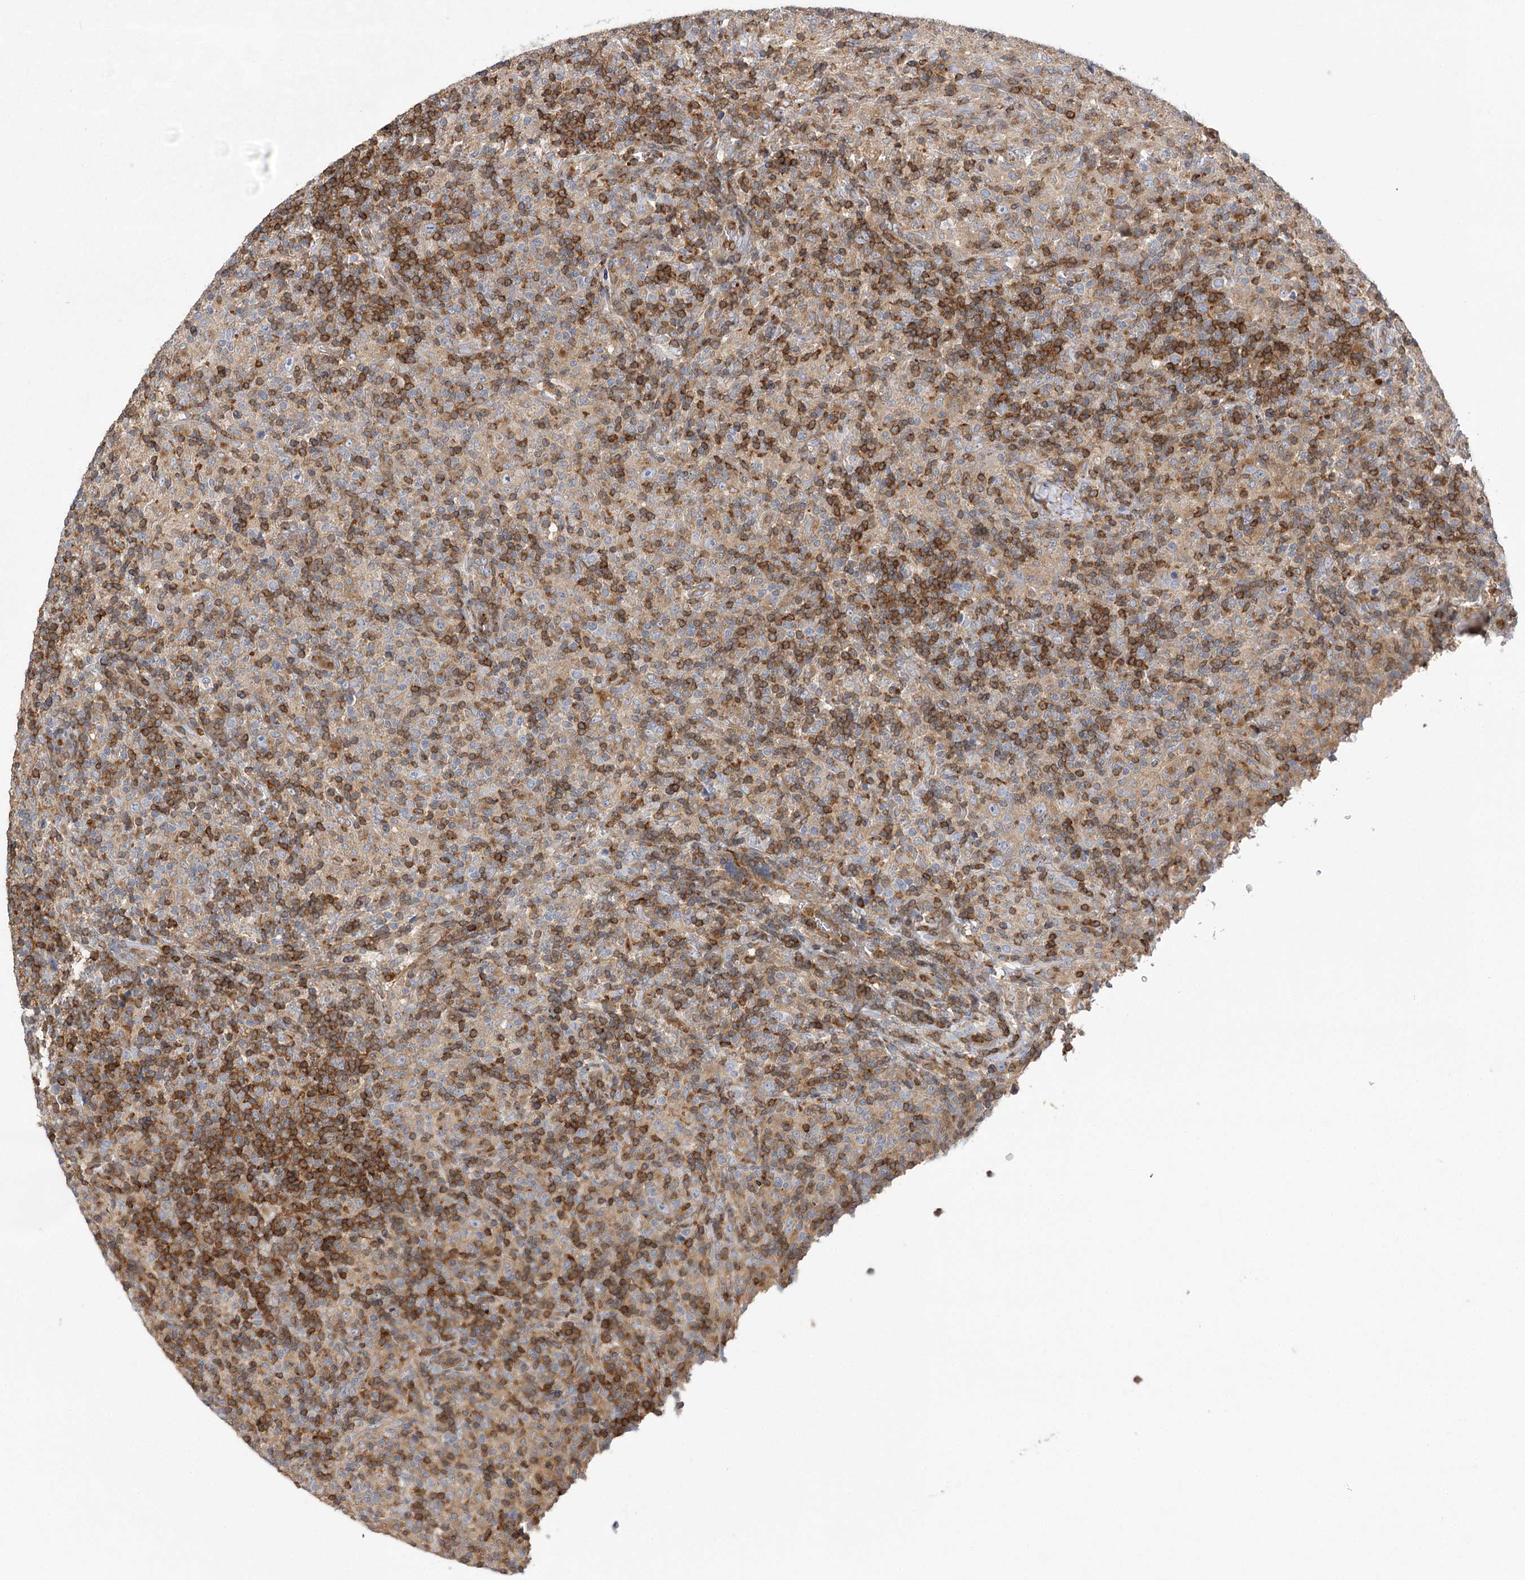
{"staining": {"intensity": "negative", "quantity": "none", "location": "none"}, "tissue": "lymphoma", "cell_type": "Tumor cells", "image_type": "cancer", "snomed": [{"axis": "morphology", "description": "Hodgkin's disease, NOS"}, {"axis": "topography", "description": "Lymph node"}], "caption": "Human Hodgkin's disease stained for a protein using IHC reveals no expression in tumor cells.", "gene": "VPS37B", "patient": {"sex": "male", "age": 70}}